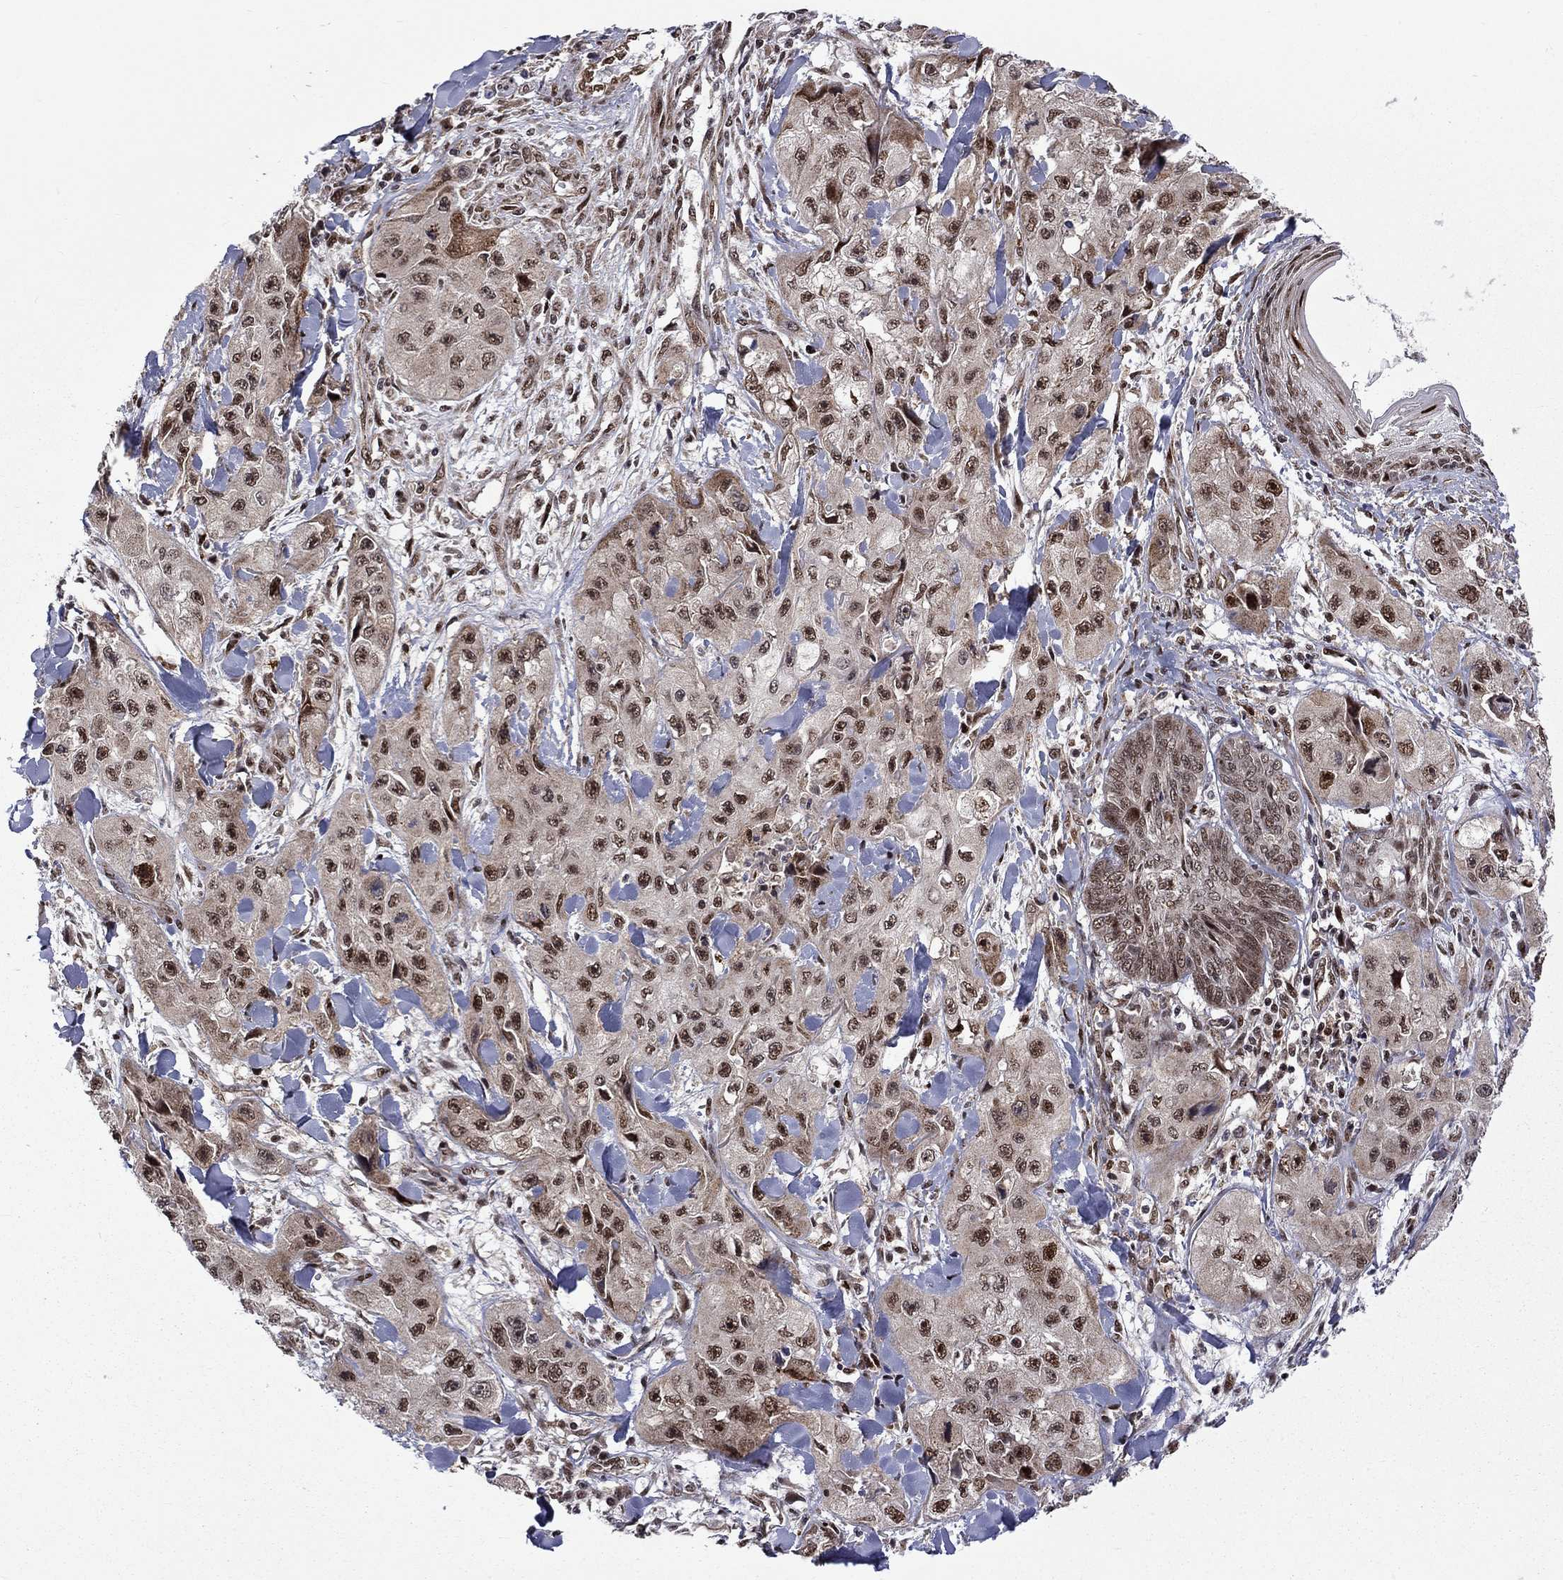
{"staining": {"intensity": "strong", "quantity": ">75%", "location": "nuclear"}, "tissue": "skin cancer", "cell_type": "Tumor cells", "image_type": "cancer", "snomed": [{"axis": "morphology", "description": "Squamous cell carcinoma, NOS"}, {"axis": "topography", "description": "Skin"}, {"axis": "topography", "description": "Subcutis"}], "caption": "A photomicrograph of human skin squamous cell carcinoma stained for a protein shows strong nuclear brown staining in tumor cells. (DAB = brown stain, brightfield microscopy at high magnification).", "gene": "KPNA3", "patient": {"sex": "male", "age": 73}}